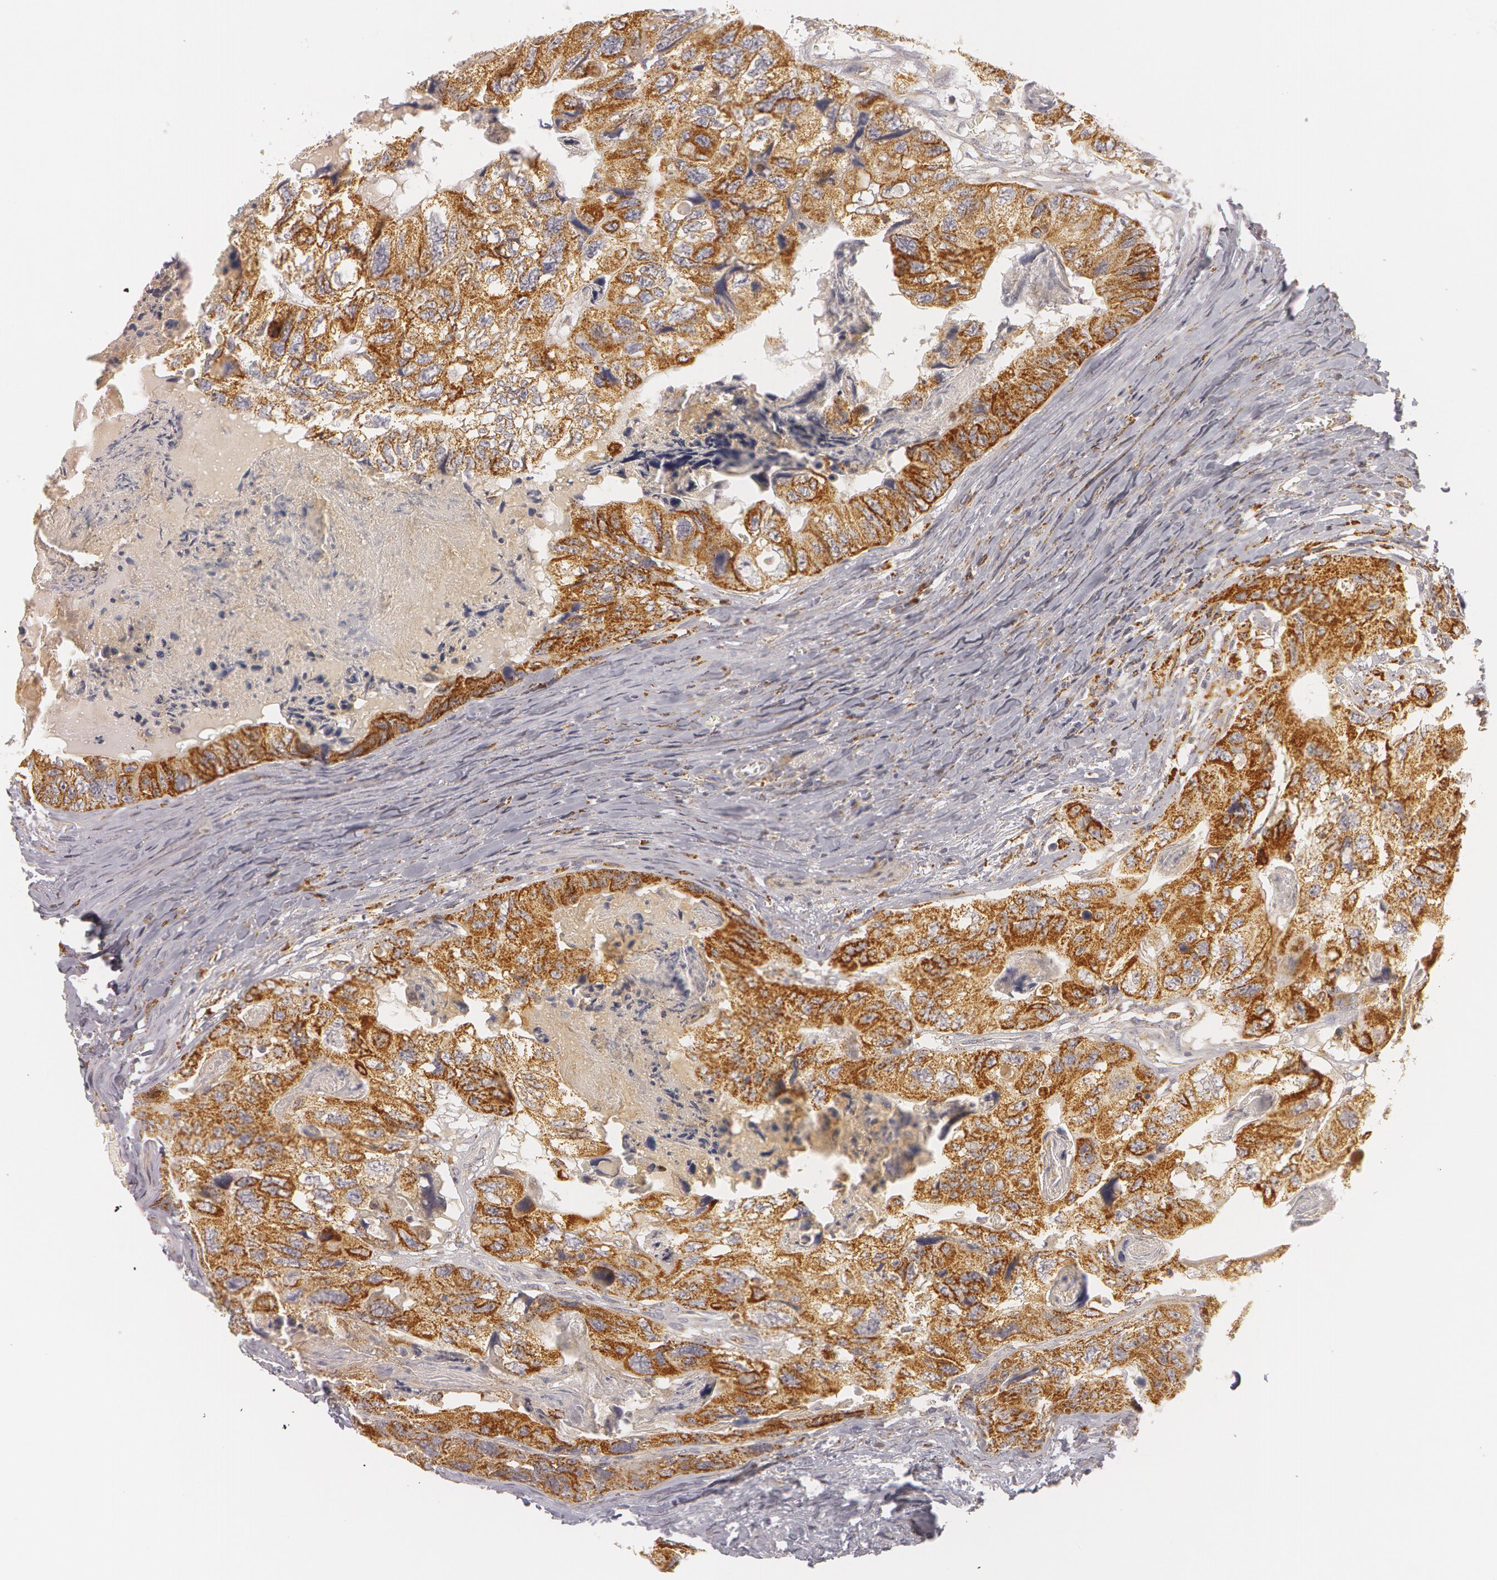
{"staining": {"intensity": "strong", "quantity": ">75%", "location": "cytoplasmic/membranous"}, "tissue": "colorectal cancer", "cell_type": "Tumor cells", "image_type": "cancer", "snomed": [{"axis": "morphology", "description": "Adenocarcinoma, NOS"}, {"axis": "topography", "description": "Rectum"}], "caption": "Immunohistochemistry (IHC) staining of adenocarcinoma (colorectal), which reveals high levels of strong cytoplasmic/membranous staining in about >75% of tumor cells indicating strong cytoplasmic/membranous protein positivity. The staining was performed using DAB (3,3'-diaminobenzidine) (brown) for protein detection and nuclei were counterstained in hematoxylin (blue).", "gene": "C7", "patient": {"sex": "female", "age": 82}}